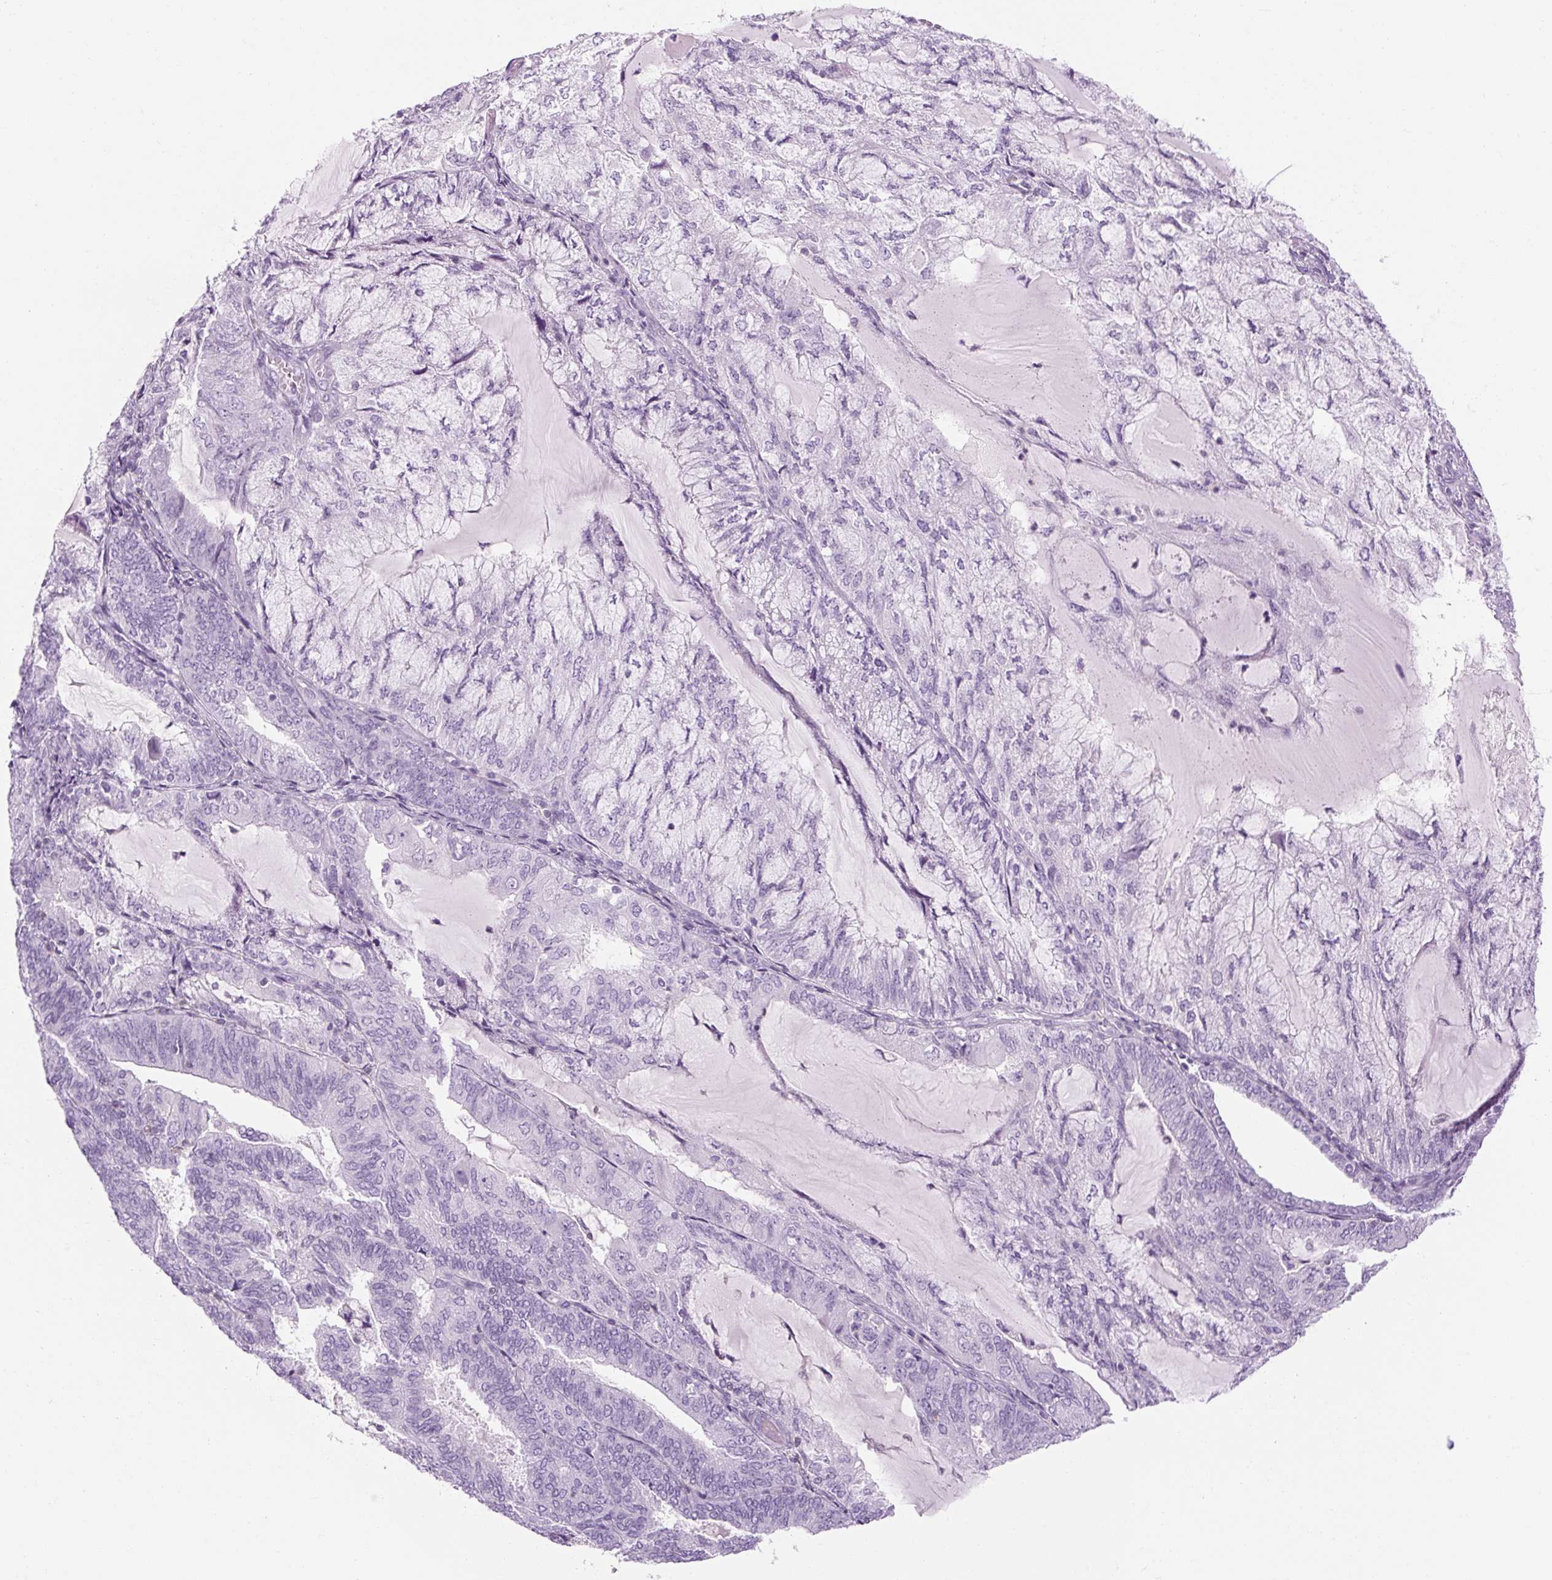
{"staining": {"intensity": "negative", "quantity": "none", "location": "none"}, "tissue": "endometrial cancer", "cell_type": "Tumor cells", "image_type": "cancer", "snomed": [{"axis": "morphology", "description": "Adenocarcinoma, NOS"}, {"axis": "topography", "description": "Endometrium"}], "caption": "An immunohistochemistry photomicrograph of endometrial adenocarcinoma is shown. There is no staining in tumor cells of endometrial adenocarcinoma. The staining is performed using DAB brown chromogen with nuclei counter-stained in using hematoxylin.", "gene": "TIGD2", "patient": {"sex": "female", "age": 81}}